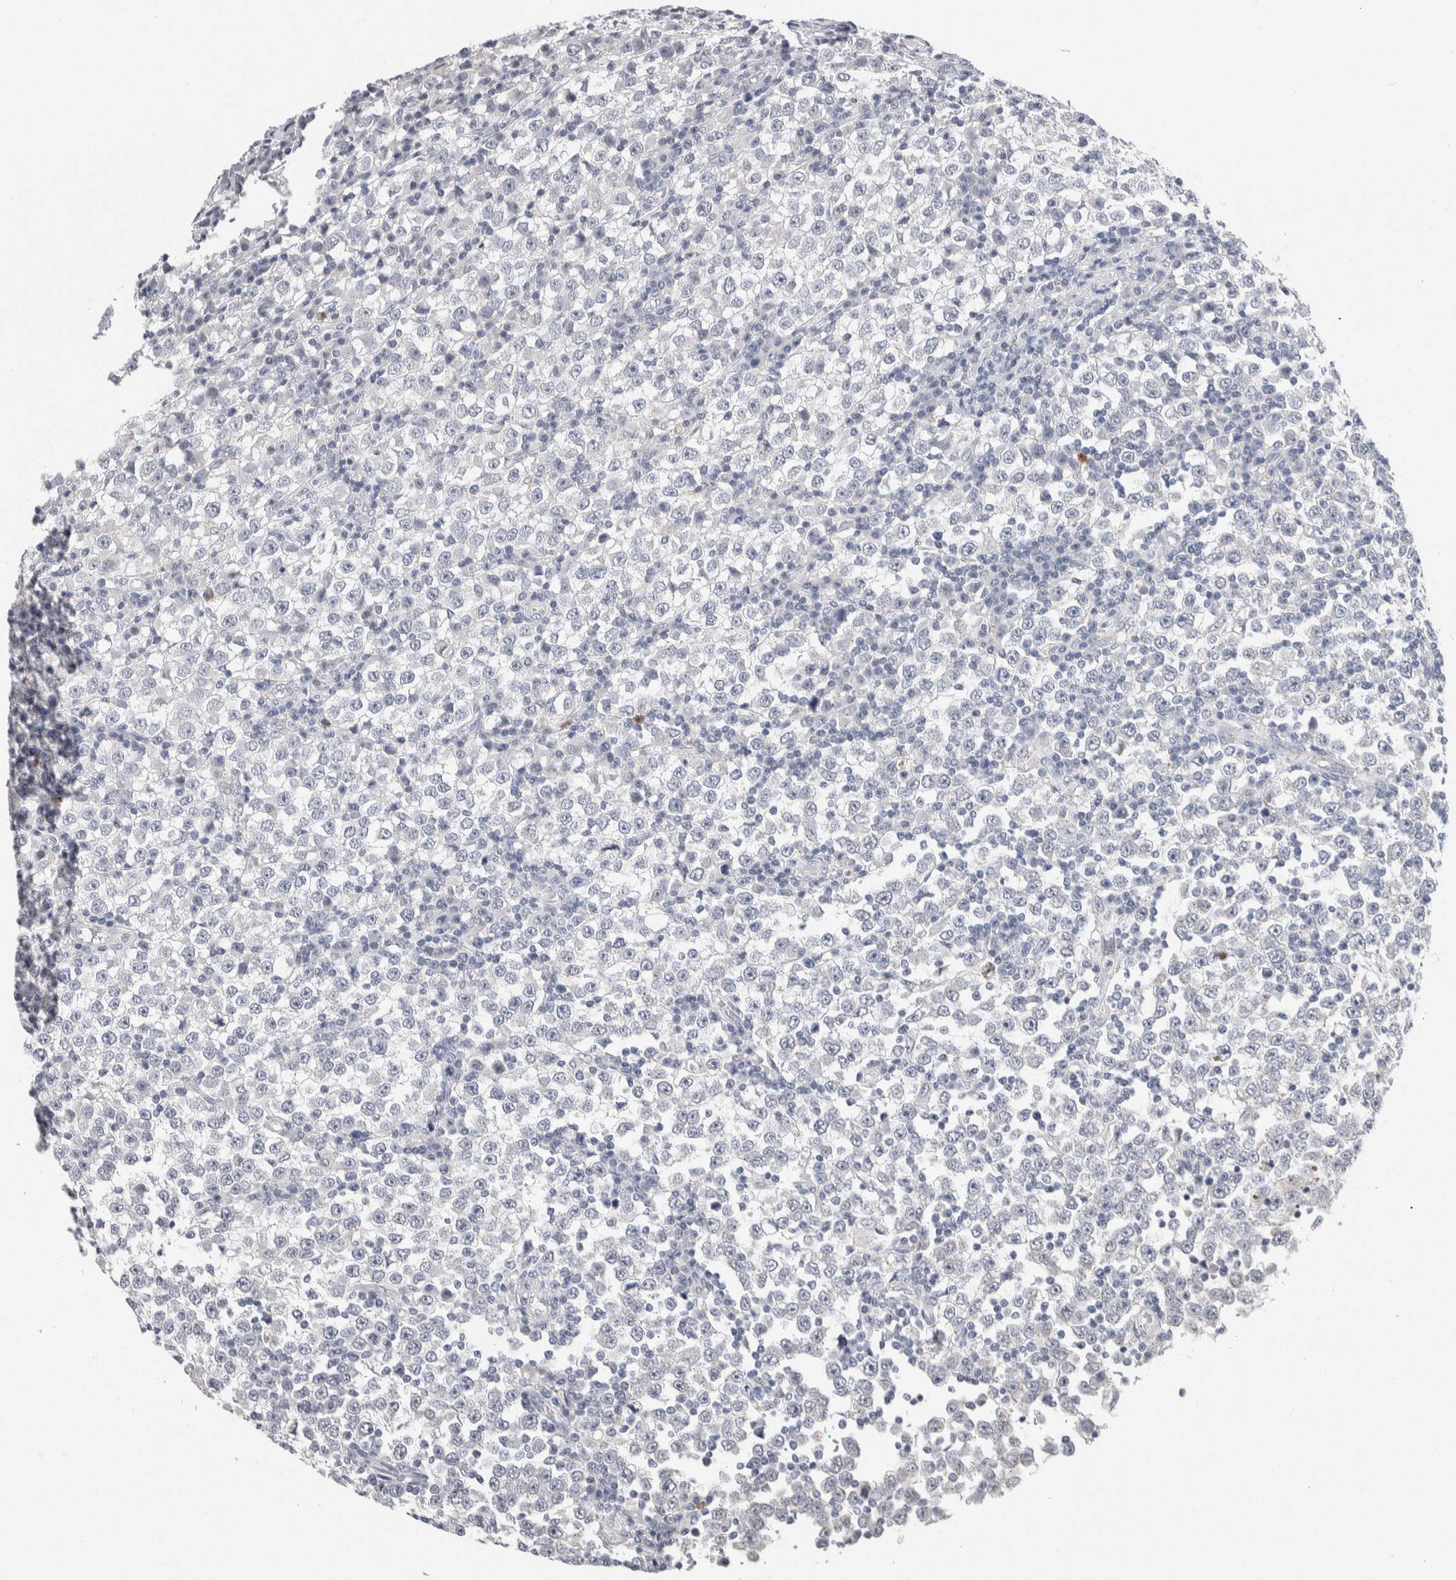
{"staining": {"intensity": "negative", "quantity": "none", "location": "none"}, "tissue": "testis cancer", "cell_type": "Tumor cells", "image_type": "cancer", "snomed": [{"axis": "morphology", "description": "Seminoma, NOS"}, {"axis": "topography", "description": "Testis"}], "caption": "There is no significant expression in tumor cells of testis cancer (seminoma). (Stains: DAB (3,3'-diaminobenzidine) IHC with hematoxylin counter stain, Microscopy: brightfield microscopy at high magnification).", "gene": "SCN2A", "patient": {"sex": "male", "age": 65}}